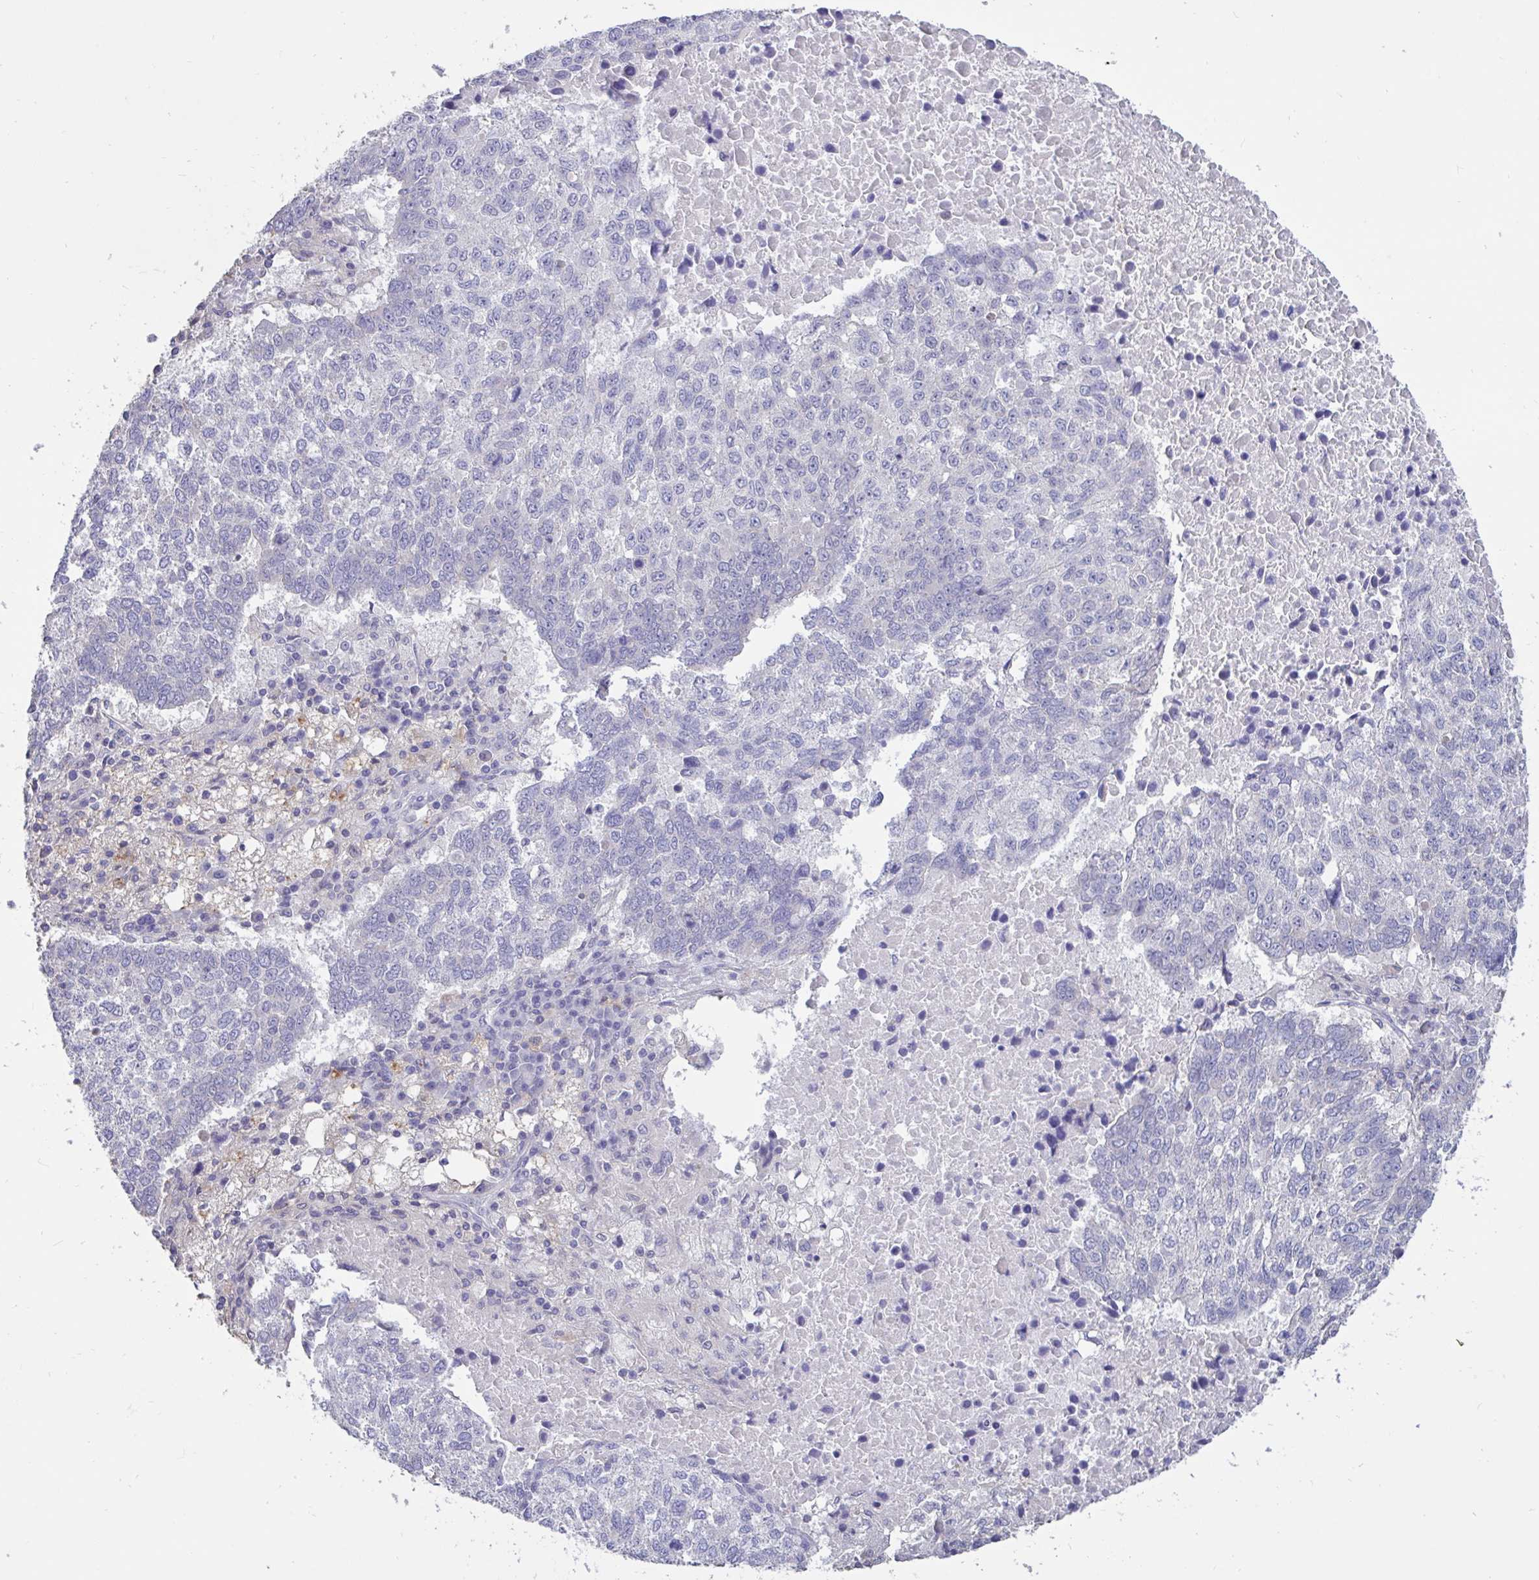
{"staining": {"intensity": "negative", "quantity": "none", "location": "none"}, "tissue": "lung cancer", "cell_type": "Tumor cells", "image_type": "cancer", "snomed": [{"axis": "morphology", "description": "Squamous cell carcinoma, NOS"}, {"axis": "topography", "description": "Lung"}], "caption": "A high-resolution histopathology image shows immunohistochemistry staining of lung cancer, which displays no significant positivity in tumor cells.", "gene": "DDX39A", "patient": {"sex": "male", "age": 73}}